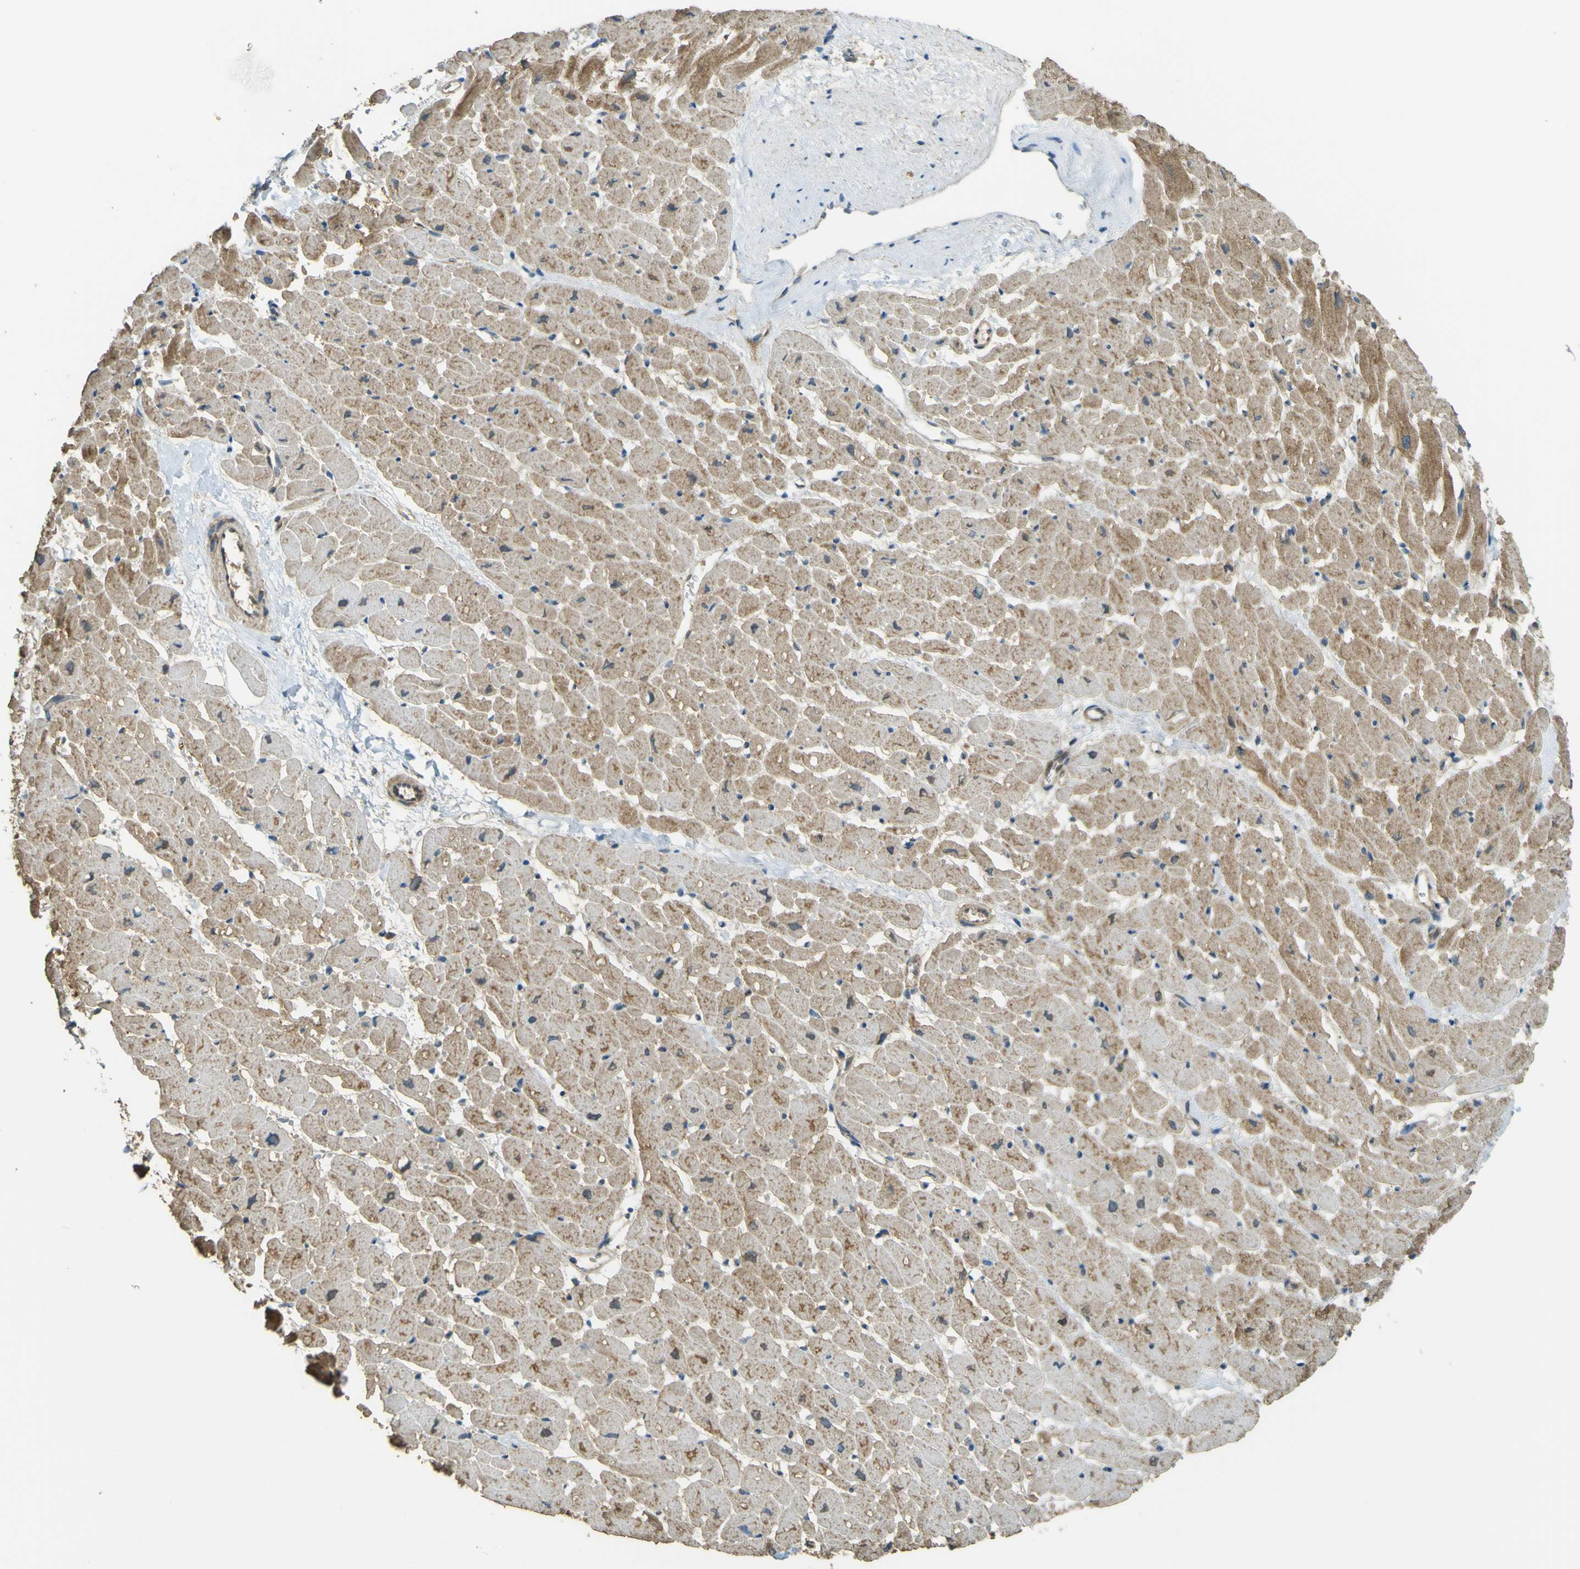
{"staining": {"intensity": "moderate", "quantity": ">75%", "location": "cytoplasmic/membranous"}, "tissue": "heart muscle", "cell_type": "Cardiomyocytes", "image_type": "normal", "snomed": [{"axis": "morphology", "description": "Normal tissue, NOS"}, {"axis": "topography", "description": "Heart"}], "caption": "Immunohistochemistry (IHC) of benign heart muscle demonstrates medium levels of moderate cytoplasmic/membranous expression in about >75% of cardiomyocytes. (IHC, brightfield microscopy, high magnification).", "gene": "GOLGA1", "patient": {"sex": "male", "age": 45}}